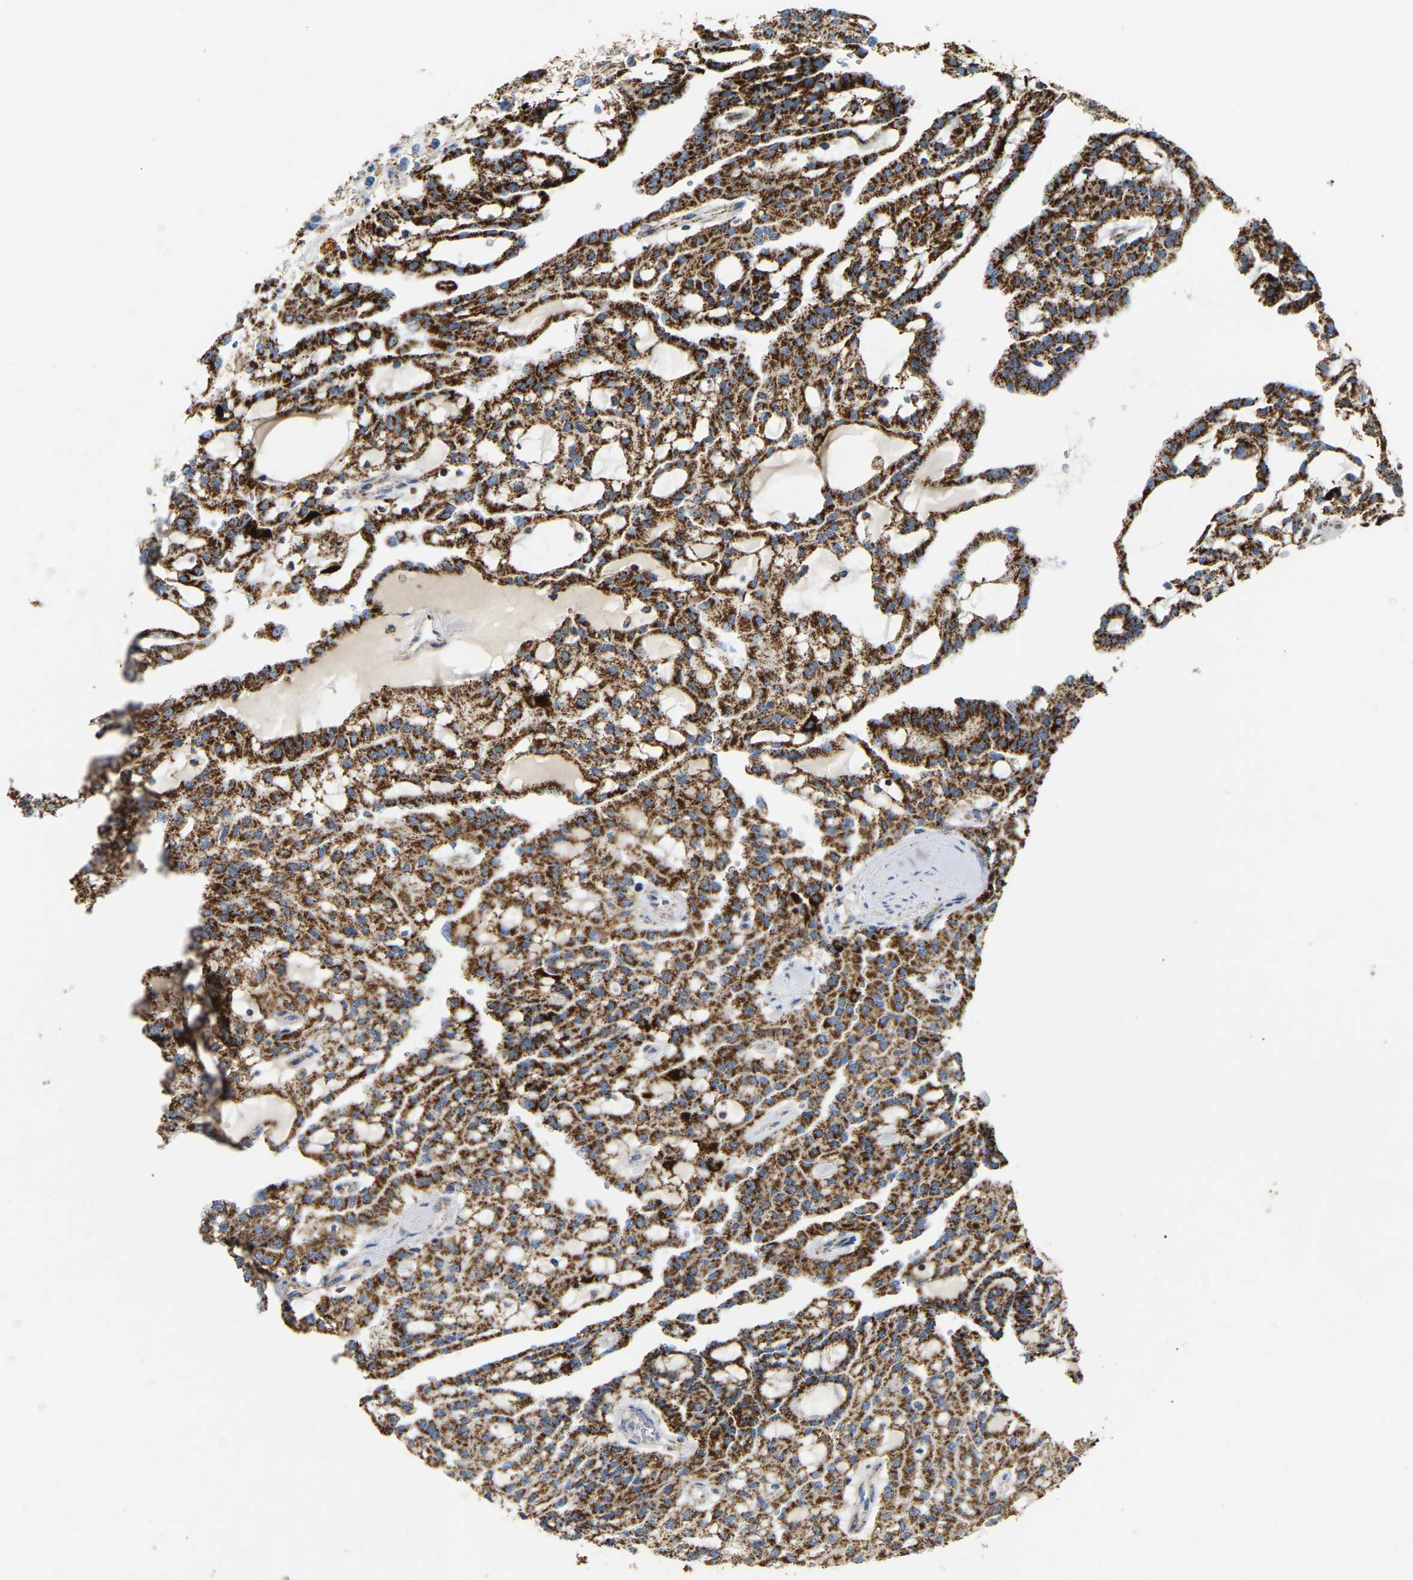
{"staining": {"intensity": "strong", "quantity": ">75%", "location": "cytoplasmic/membranous"}, "tissue": "renal cancer", "cell_type": "Tumor cells", "image_type": "cancer", "snomed": [{"axis": "morphology", "description": "Adenocarcinoma, NOS"}, {"axis": "topography", "description": "Kidney"}], "caption": "A brown stain highlights strong cytoplasmic/membranous positivity of a protein in renal cancer (adenocarcinoma) tumor cells. (DAB (3,3'-diaminobenzidine) = brown stain, brightfield microscopy at high magnification).", "gene": "HIBADH", "patient": {"sex": "male", "age": 63}}